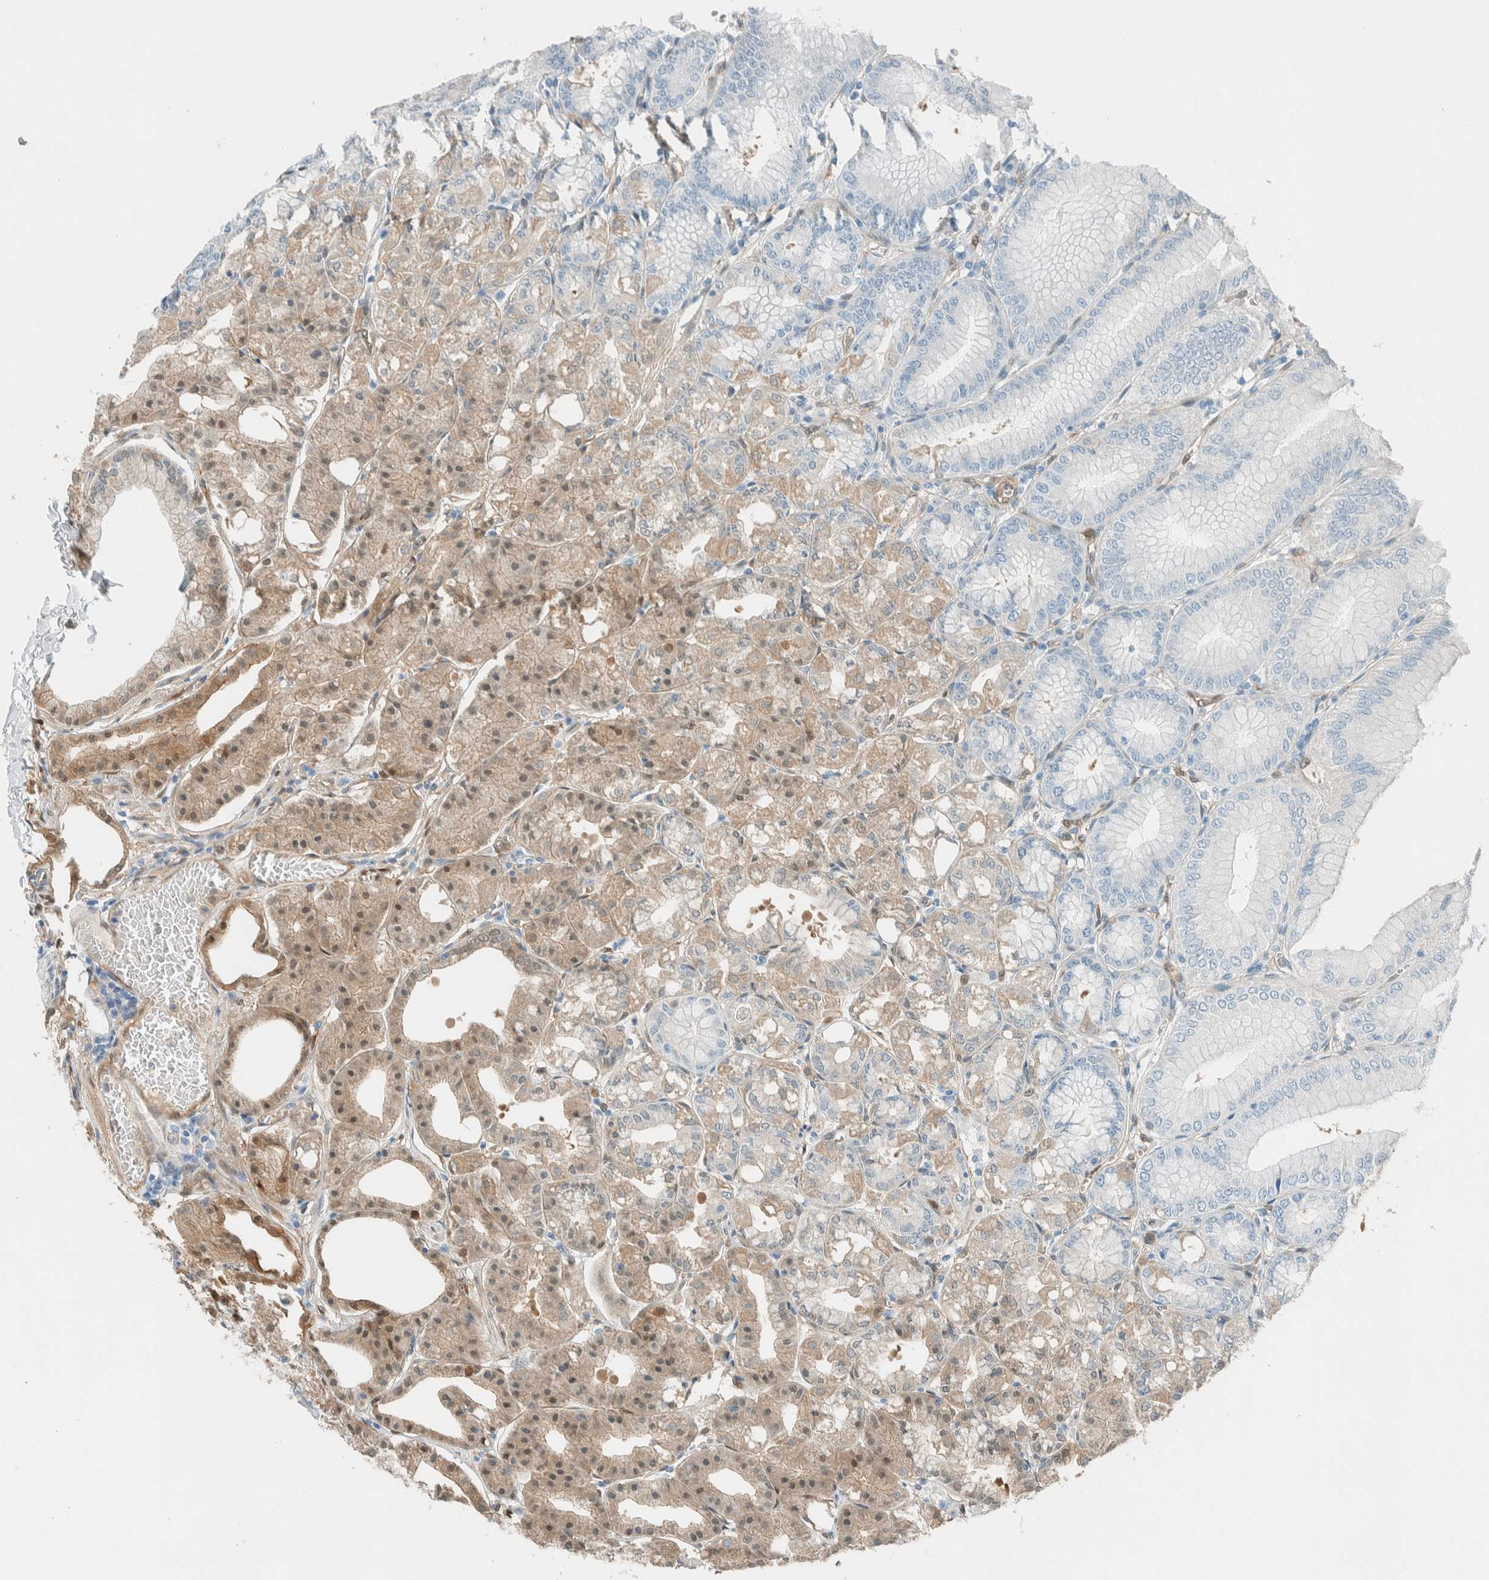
{"staining": {"intensity": "weak", "quantity": "<25%", "location": "cytoplasmic/membranous,nuclear"}, "tissue": "stomach", "cell_type": "Glandular cells", "image_type": "normal", "snomed": [{"axis": "morphology", "description": "Normal tissue, NOS"}, {"axis": "topography", "description": "Stomach, lower"}], "caption": "Glandular cells show no significant protein positivity in unremarkable stomach. Nuclei are stained in blue.", "gene": "NXN", "patient": {"sex": "male", "age": 71}}